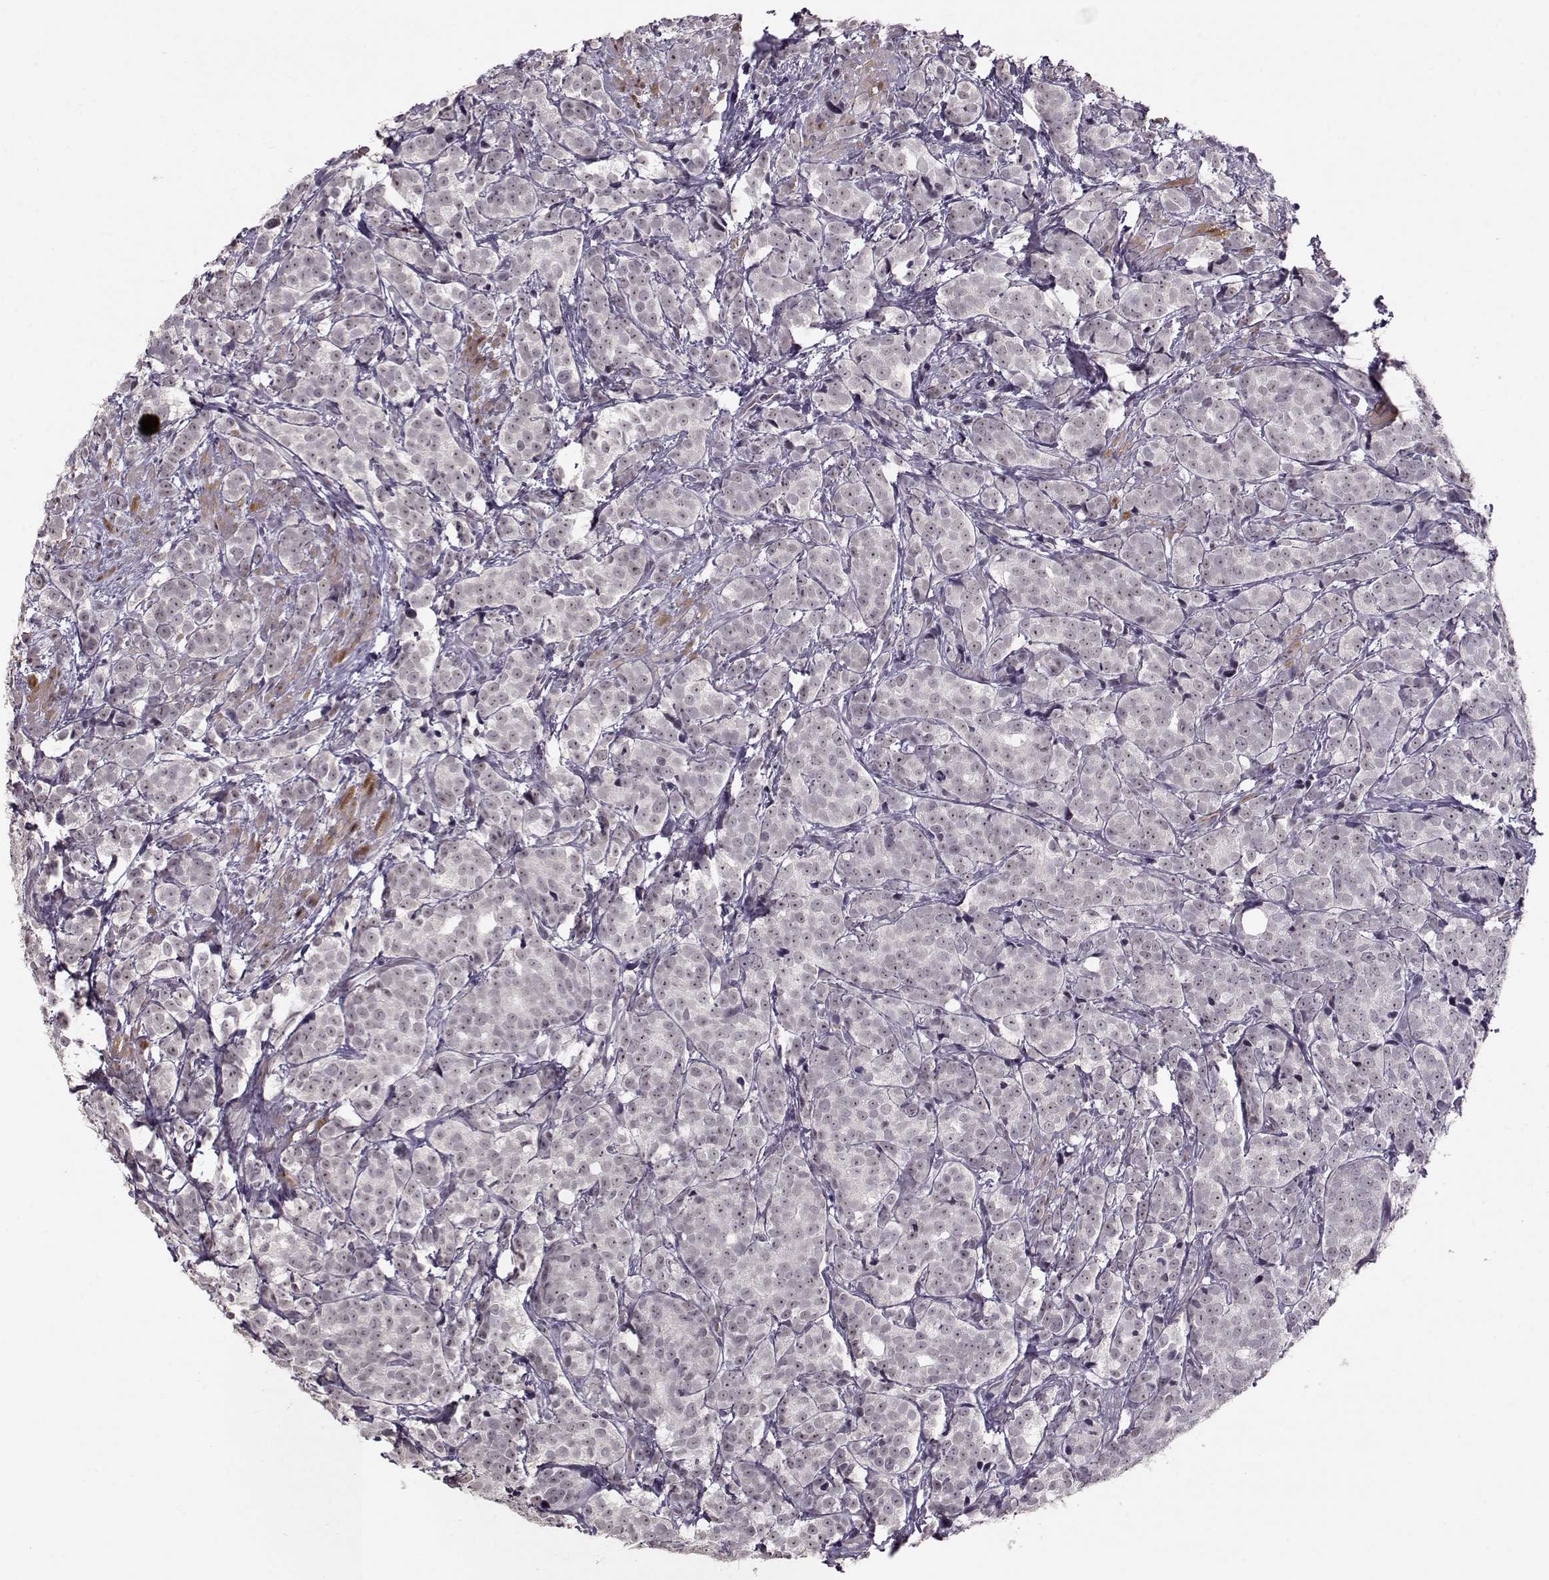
{"staining": {"intensity": "weak", "quantity": "<25%", "location": "nuclear"}, "tissue": "prostate cancer", "cell_type": "Tumor cells", "image_type": "cancer", "snomed": [{"axis": "morphology", "description": "Adenocarcinoma, High grade"}, {"axis": "topography", "description": "Prostate"}], "caption": "This is an immunohistochemistry histopathology image of human prostate cancer. There is no positivity in tumor cells.", "gene": "PCP4", "patient": {"sex": "male", "age": 53}}